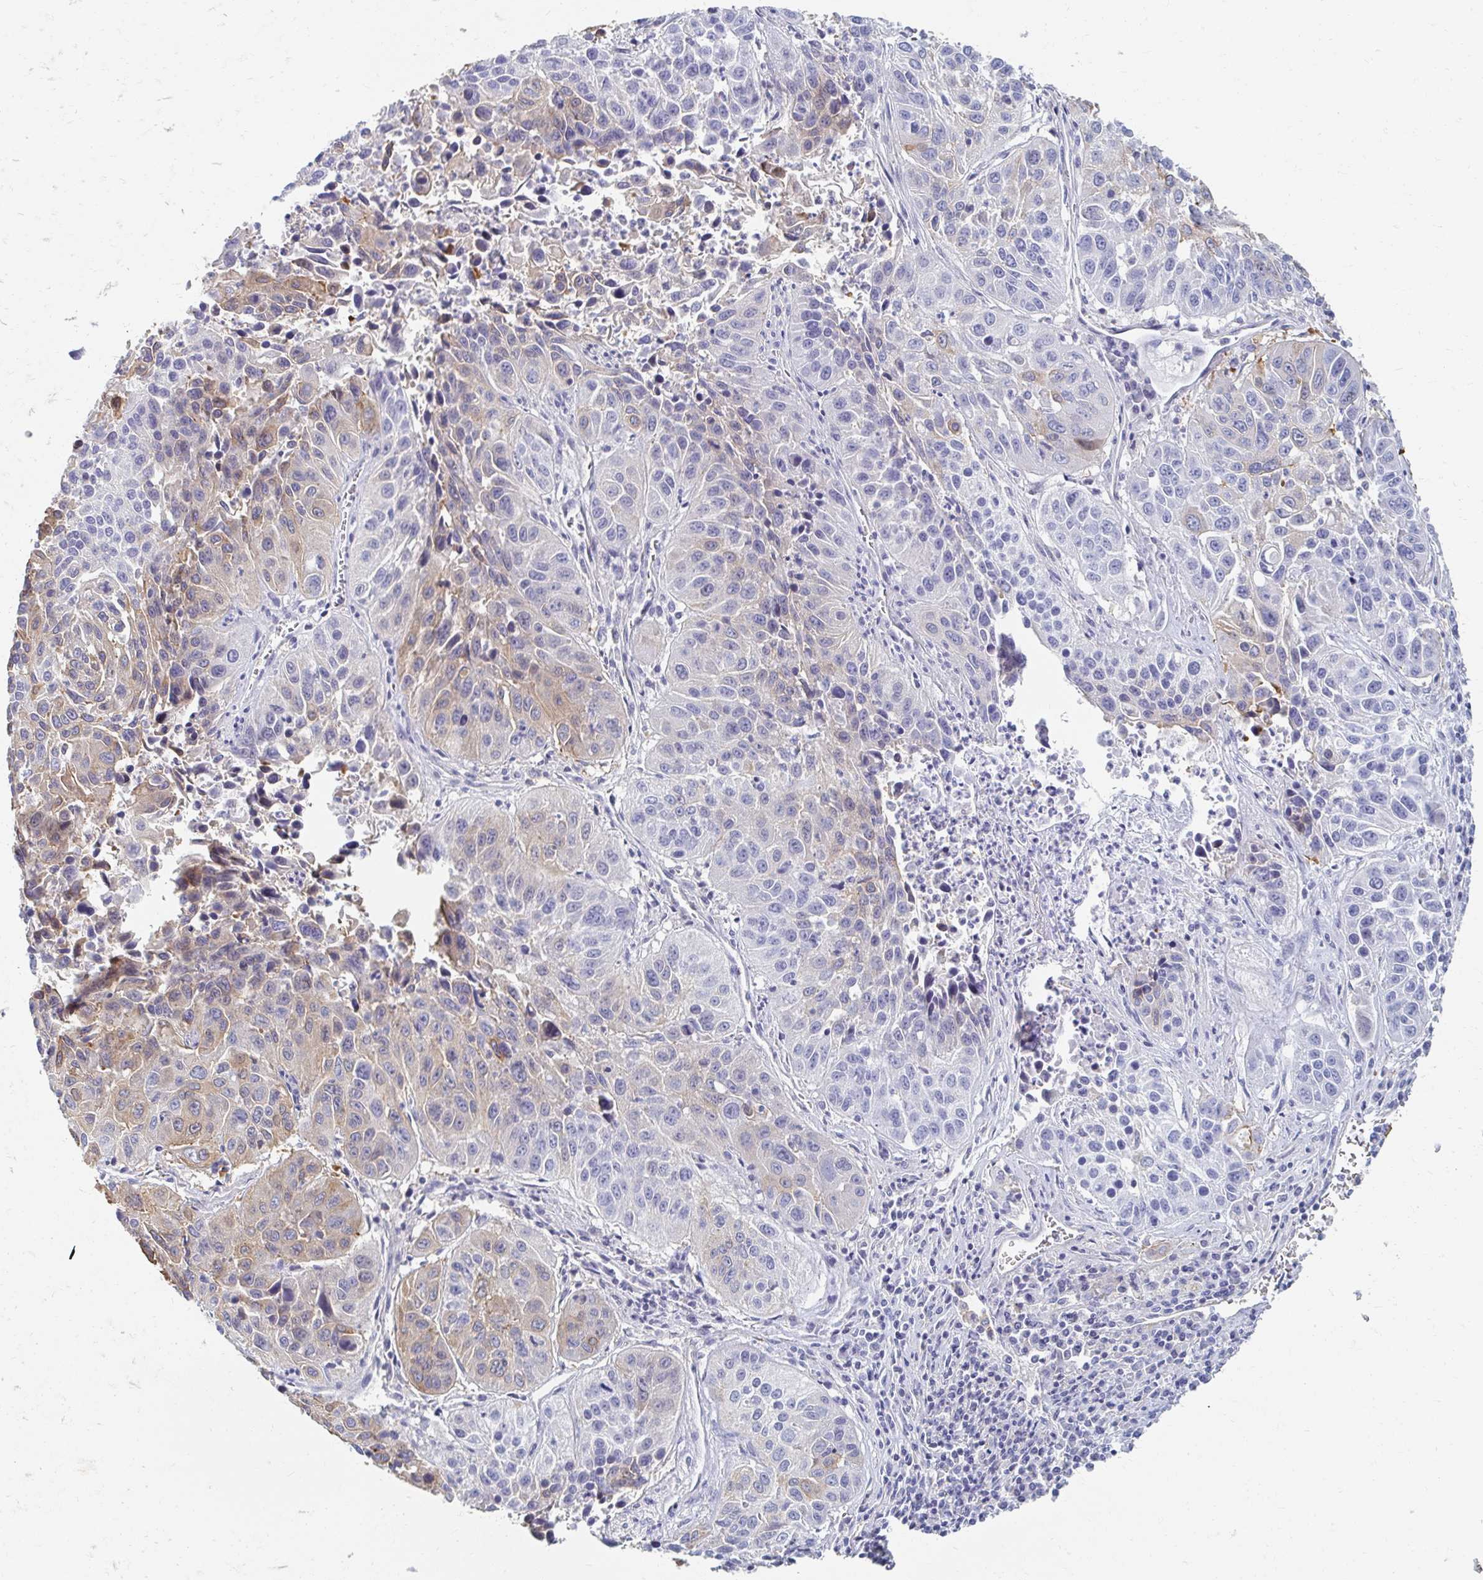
{"staining": {"intensity": "moderate", "quantity": "<25%", "location": "cytoplasmic/membranous"}, "tissue": "lung cancer", "cell_type": "Tumor cells", "image_type": "cancer", "snomed": [{"axis": "morphology", "description": "Squamous cell carcinoma, NOS"}, {"axis": "topography", "description": "Lung"}], "caption": "Immunohistochemistry (IHC) histopathology image of human squamous cell carcinoma (lung) stained for a protein (brown), which displays low levels of moderate cytoplasmic/membranous positivity in about <25% of tumor cells.", "gene": "MYLK2", "patient": {"sex": "female", "age": 61}}